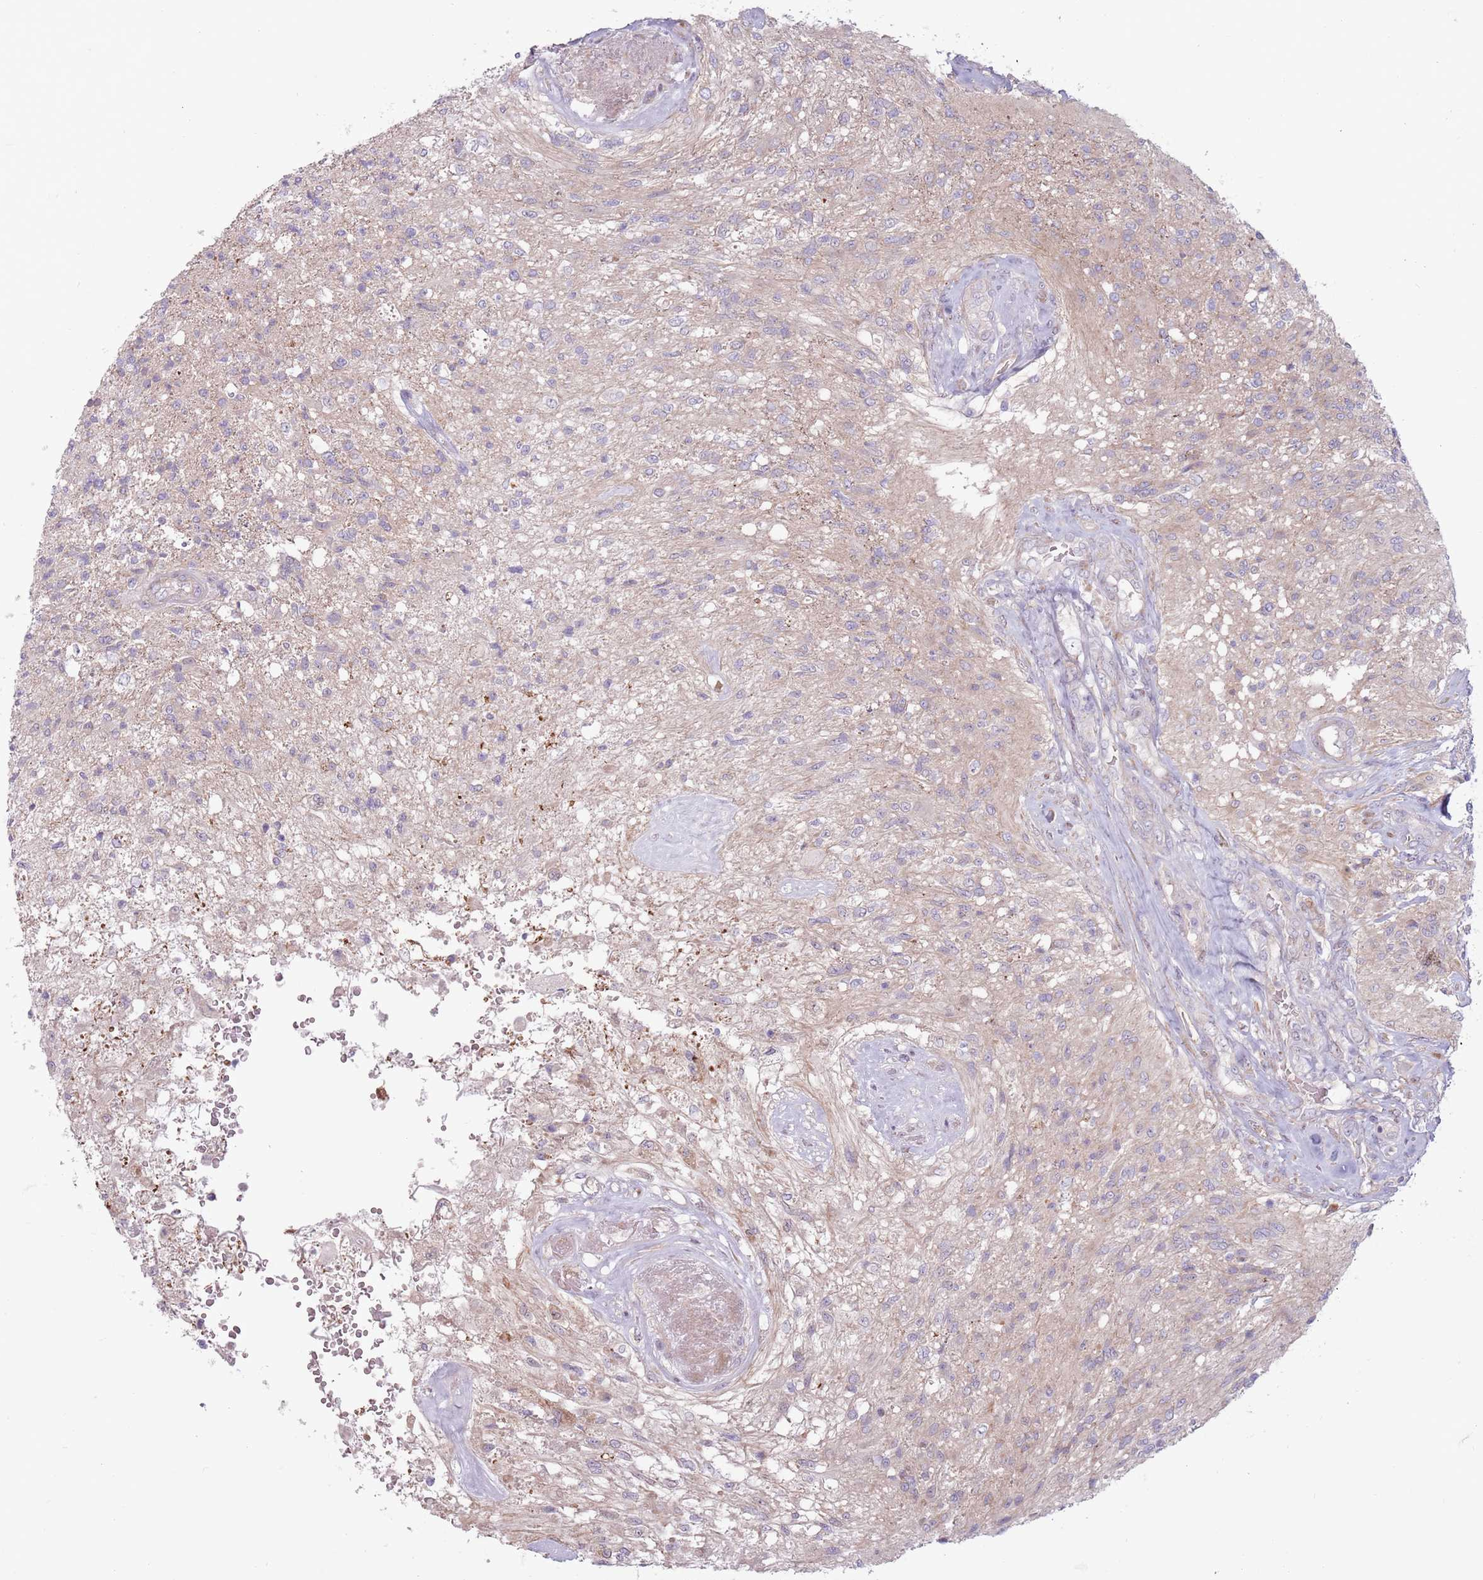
{"staining": {"intensity": "negative", "quantity": "none", "location": "none"}, "tissue": "glioma", "cell_type": "Tumor cells", "image_type": "cancer", "snomed": [{"axis": "morphology", "description": "Glioma, malignant, High grade"}, {"axis": "topography", "description": "Brain"}], "caption": "A histopathology image of malignant high-grade glioma stained for a protein displays no brown staining in tumor cells. (DAB immunohistochemistry (IHC) with hematoxylin counter stain).", "gene": "CCDC150", "patient": {"sex": "male", "age": 56}}